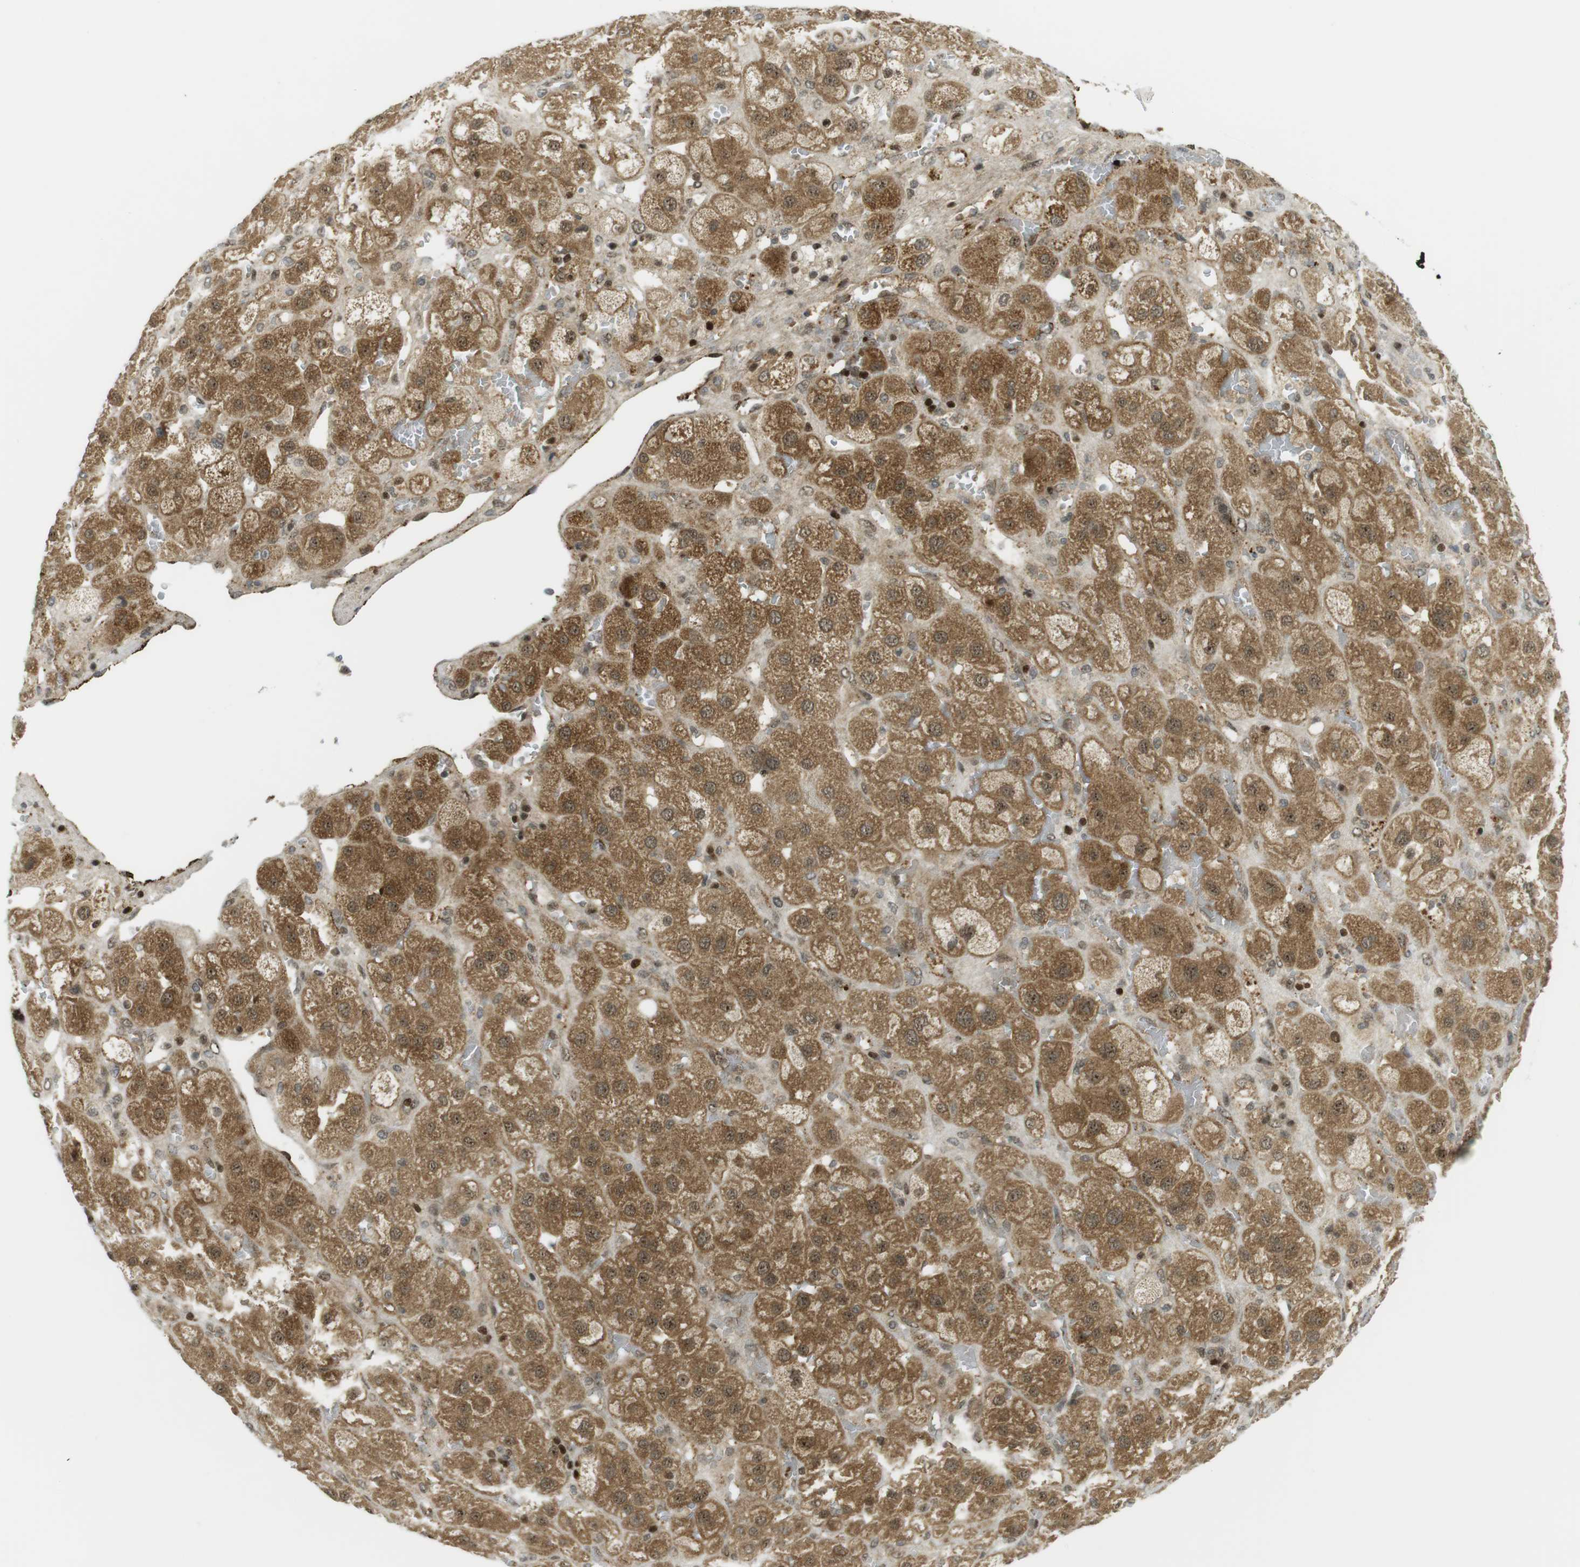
{"staining": {"intensity": "moderate", "quantity": ">75%", "location": "cytoplasmic/membranous,nuclear"}, "tissue": "adrenal gland", "cell_type": "Glandular cells", "image_type": "normal", "snomed": [{"axis": "morphology", "description": "Normal tissue, NOS"}, {"axis": "topography", "description": "Adrenal gland"}], "caption": "Glandular cells demonstrate medium levels of moderate cytoplasmic/membranous,nuclear positivity in about >75% of cells in normal human adrenal gland.", "gene": "PPP1R13B", "patient": {"sex": "female", "age": 47}}